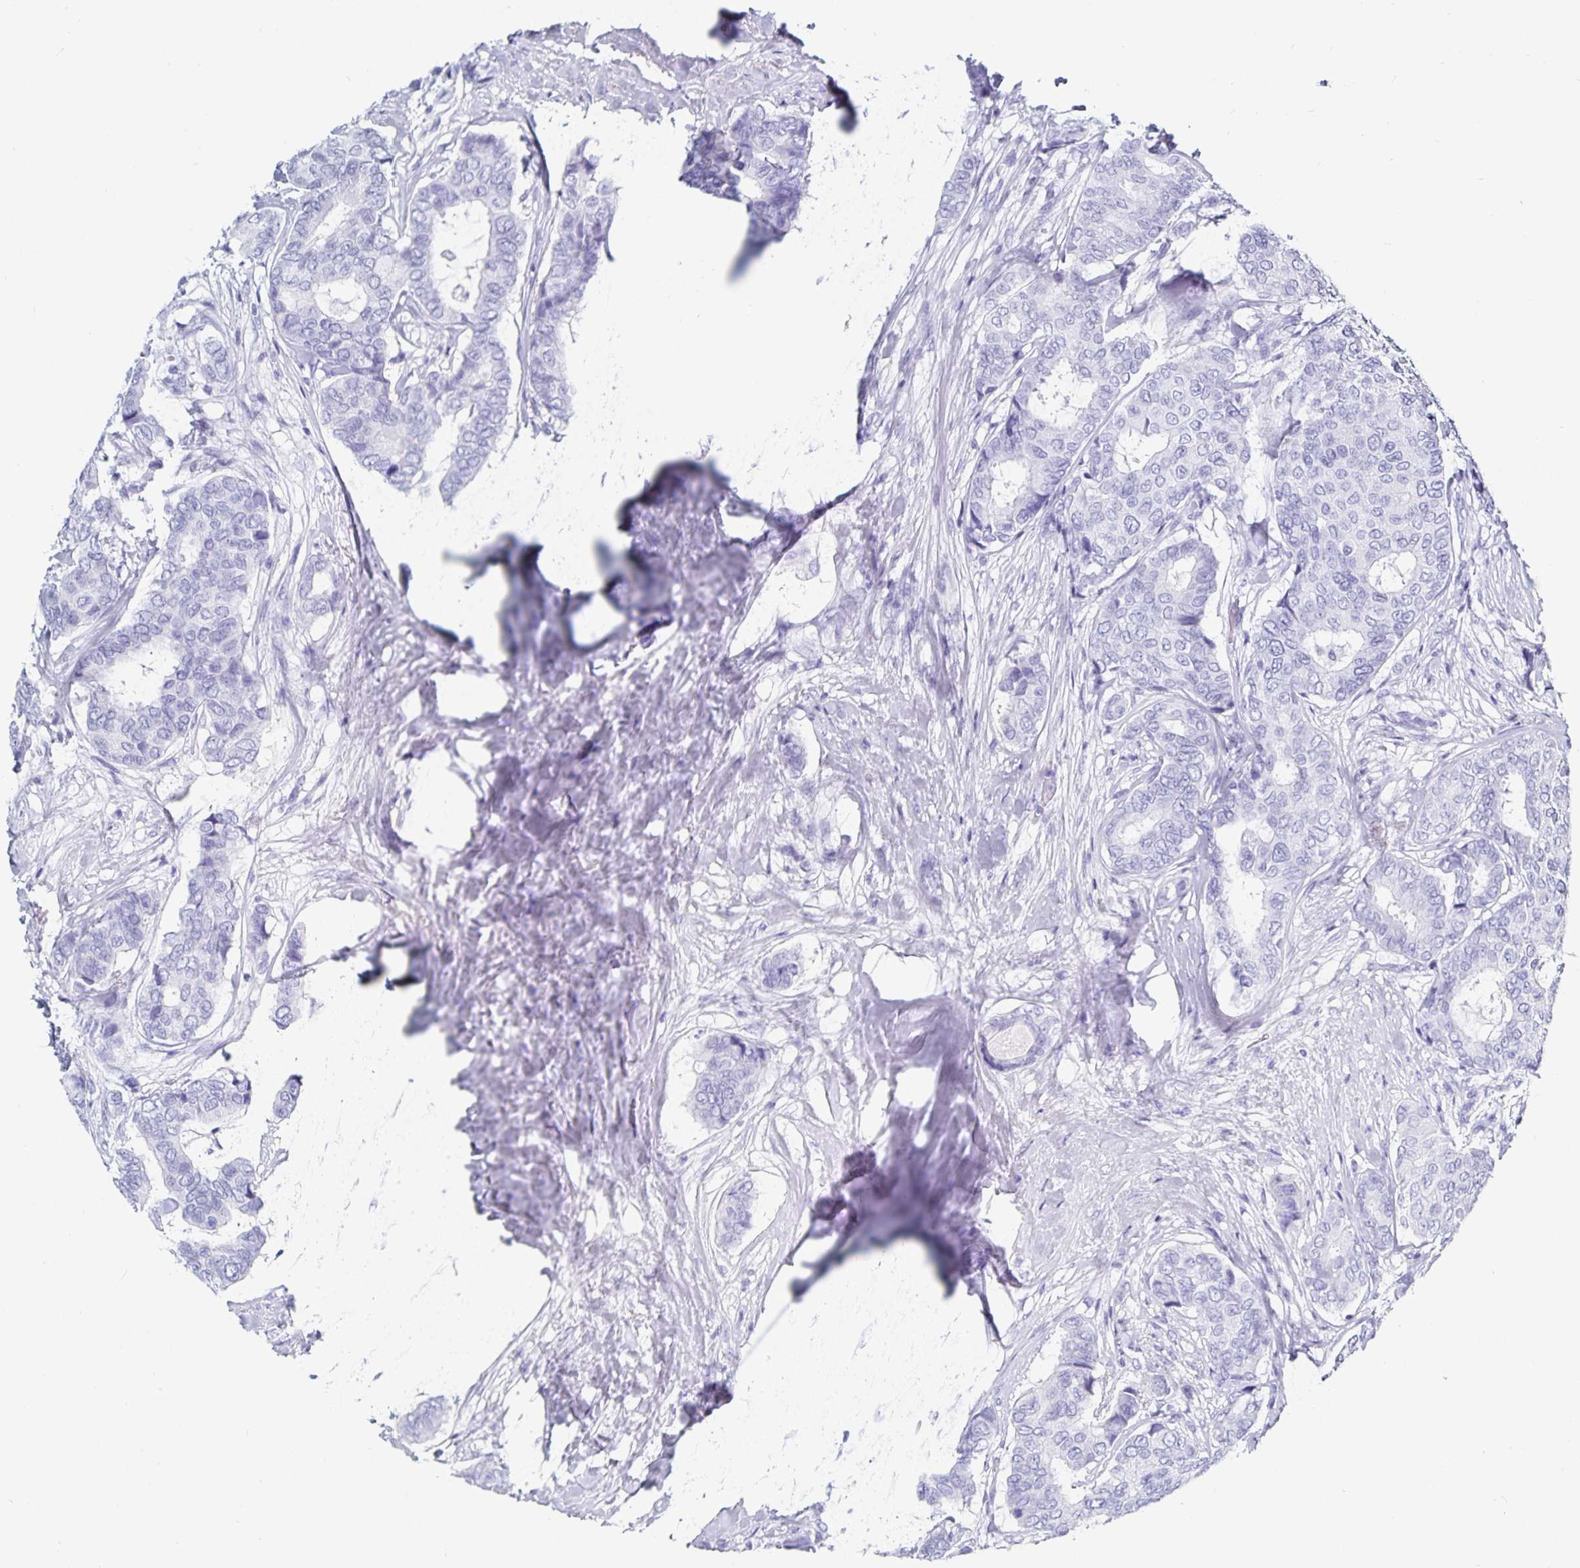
{"staining": {"intensity": "negative", "quantity": "none", "location": "none"}, "tissue": "breast cancer", "cell_type": "Tumor cells", "image_type": "cancer", "snomed": [{"axis": "morphology", "description": "Duct carcinoma"}, {"axis": "topography", "description": "Breast"}], "caption": "An image of breast cancer stained for a protein exhibits no brown staining in tumor cells.", "gene": "C19orf73", "patient": {"sex": "female", "age": 75}}